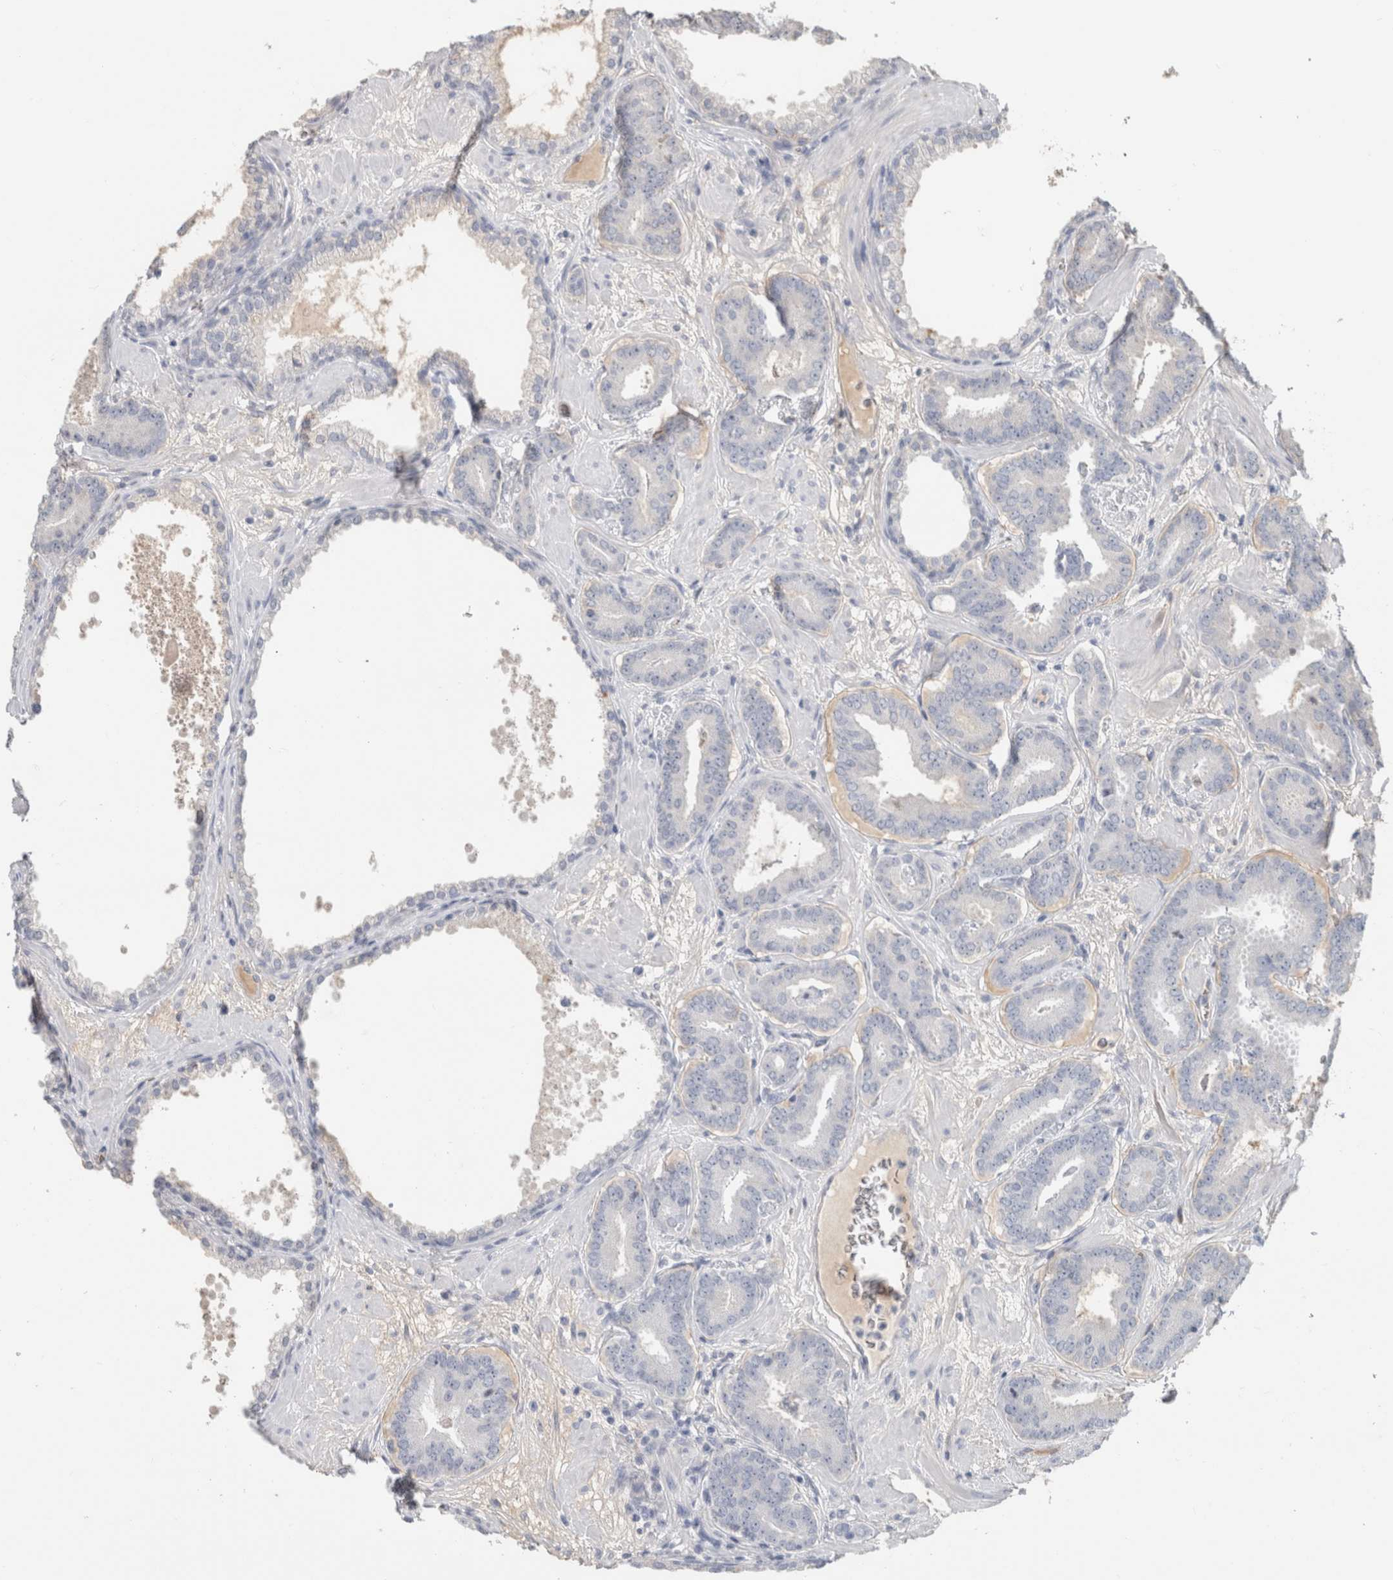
{"staining": {"intensity": "negative", "quantity": "none", "location": "none"}, "tissue": "prostate cancer", "cell_type": "Tumor cells", "image_type": "cancer", "snomed": [{"axis": "morphology", "description": "Adenocarcinoma, Low grade"}, {"axis": "topography", "description": "Prostate"}], "caption": "The histopathology image shows no significant expression in tumor cells of prostate cancer (low-grade adenocarcinoma). (DAB (3,3'-diaminobenzidine) IHC, high magnification).", "gene": "SCGB1A1", "patient": {"sex": "male", "age": 62}}